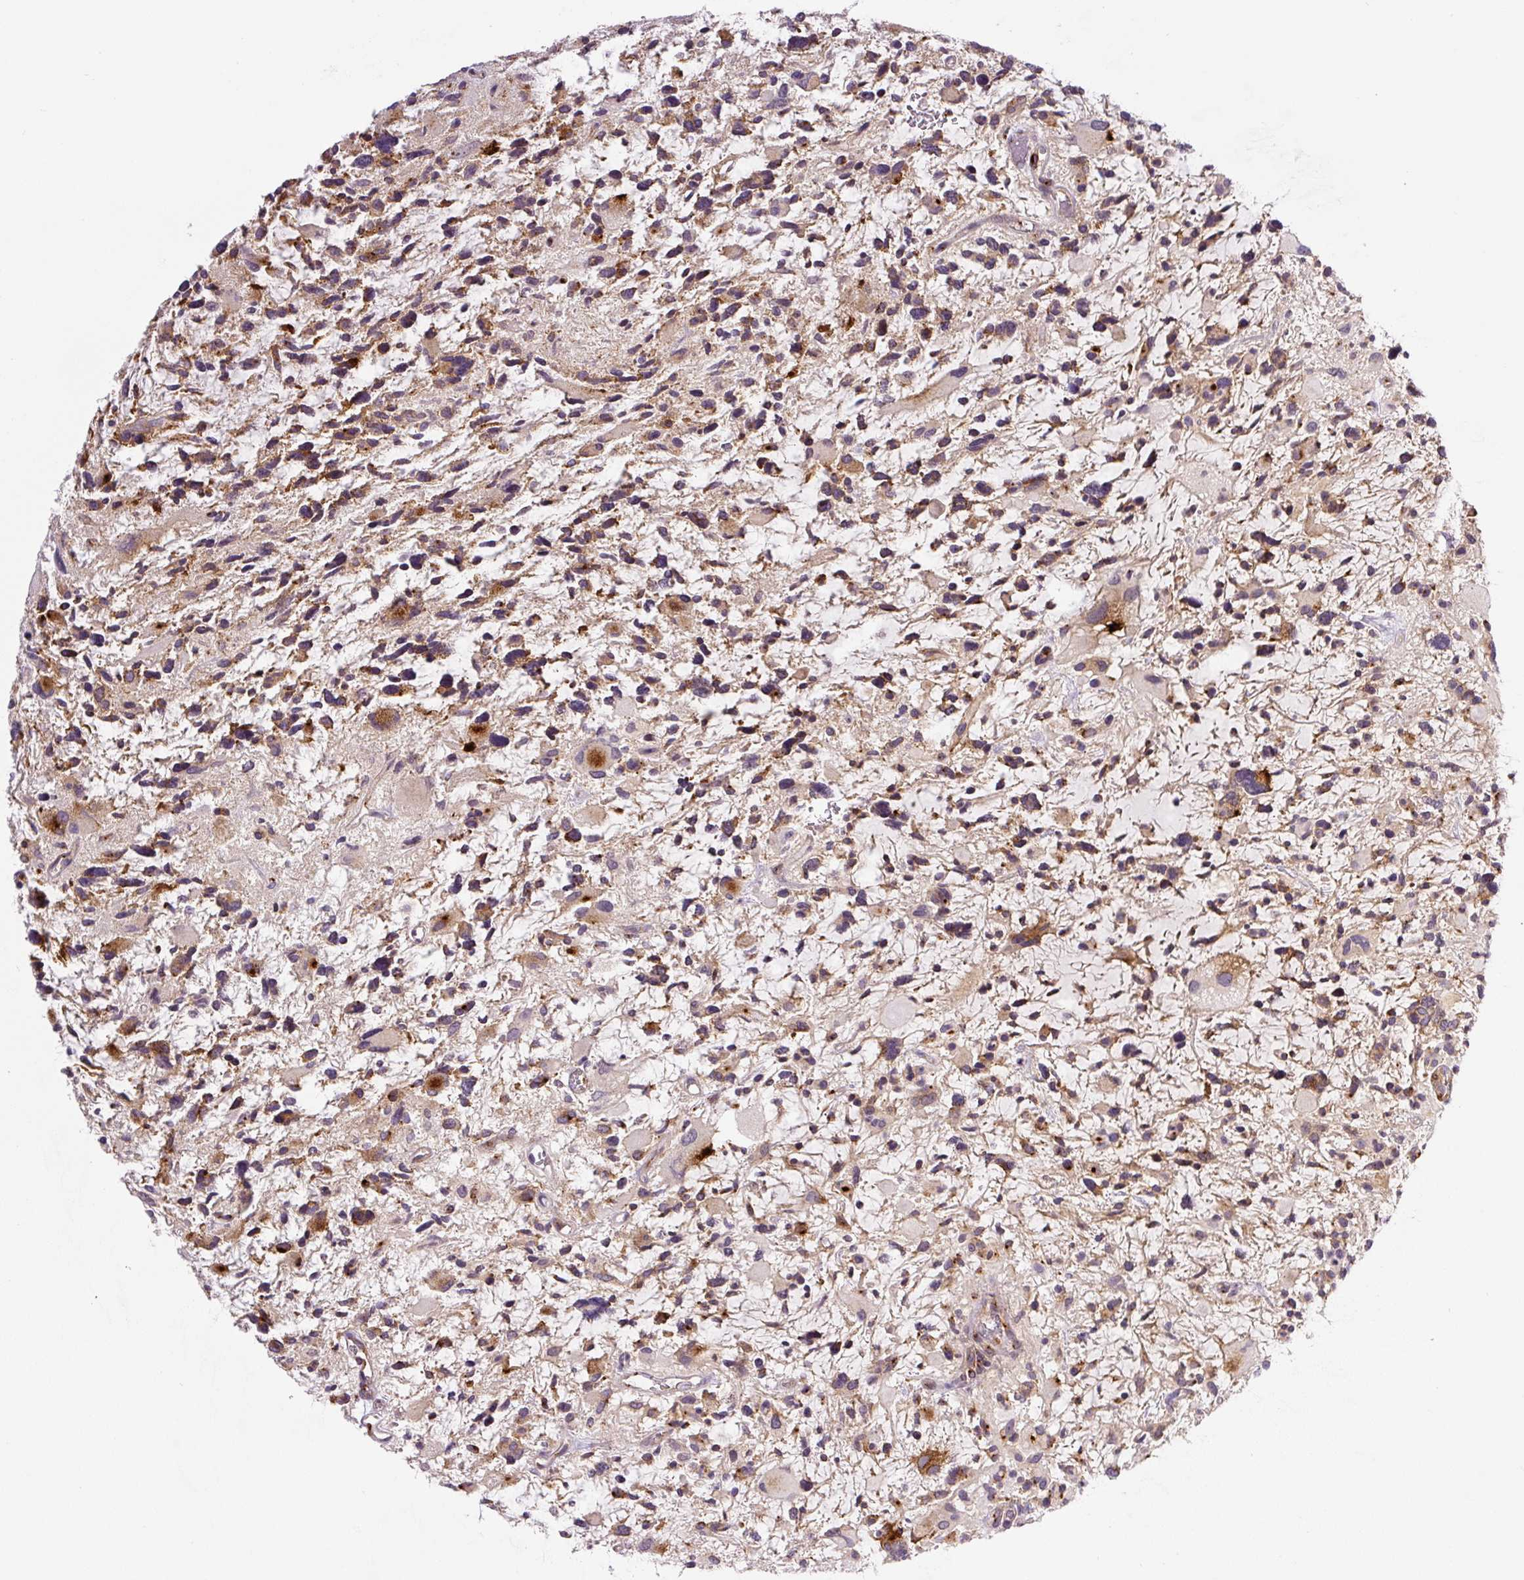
{"staining": {"intensity": "moderate", "quantity": ">75%", "location": "cytoplasmic/membranous"}, "tissue": "glioma", "cell_type": "Tumor cells", "image_type": "cancer", "snomed": [{"axis": "morphology", "description": "Glioma, malignant, High grade"}, {"axis": "topography", "description": "Brain"}], "caption": "Immunohistochemistry (IHC) of human malignant glioma (high-grade) exhibits medium levels of moderate cytoplasmic/membranous positivity in approximately >75% of tumor cells.", "gene": "PCM1", "patient": {"sex": "female", "age": 11}}